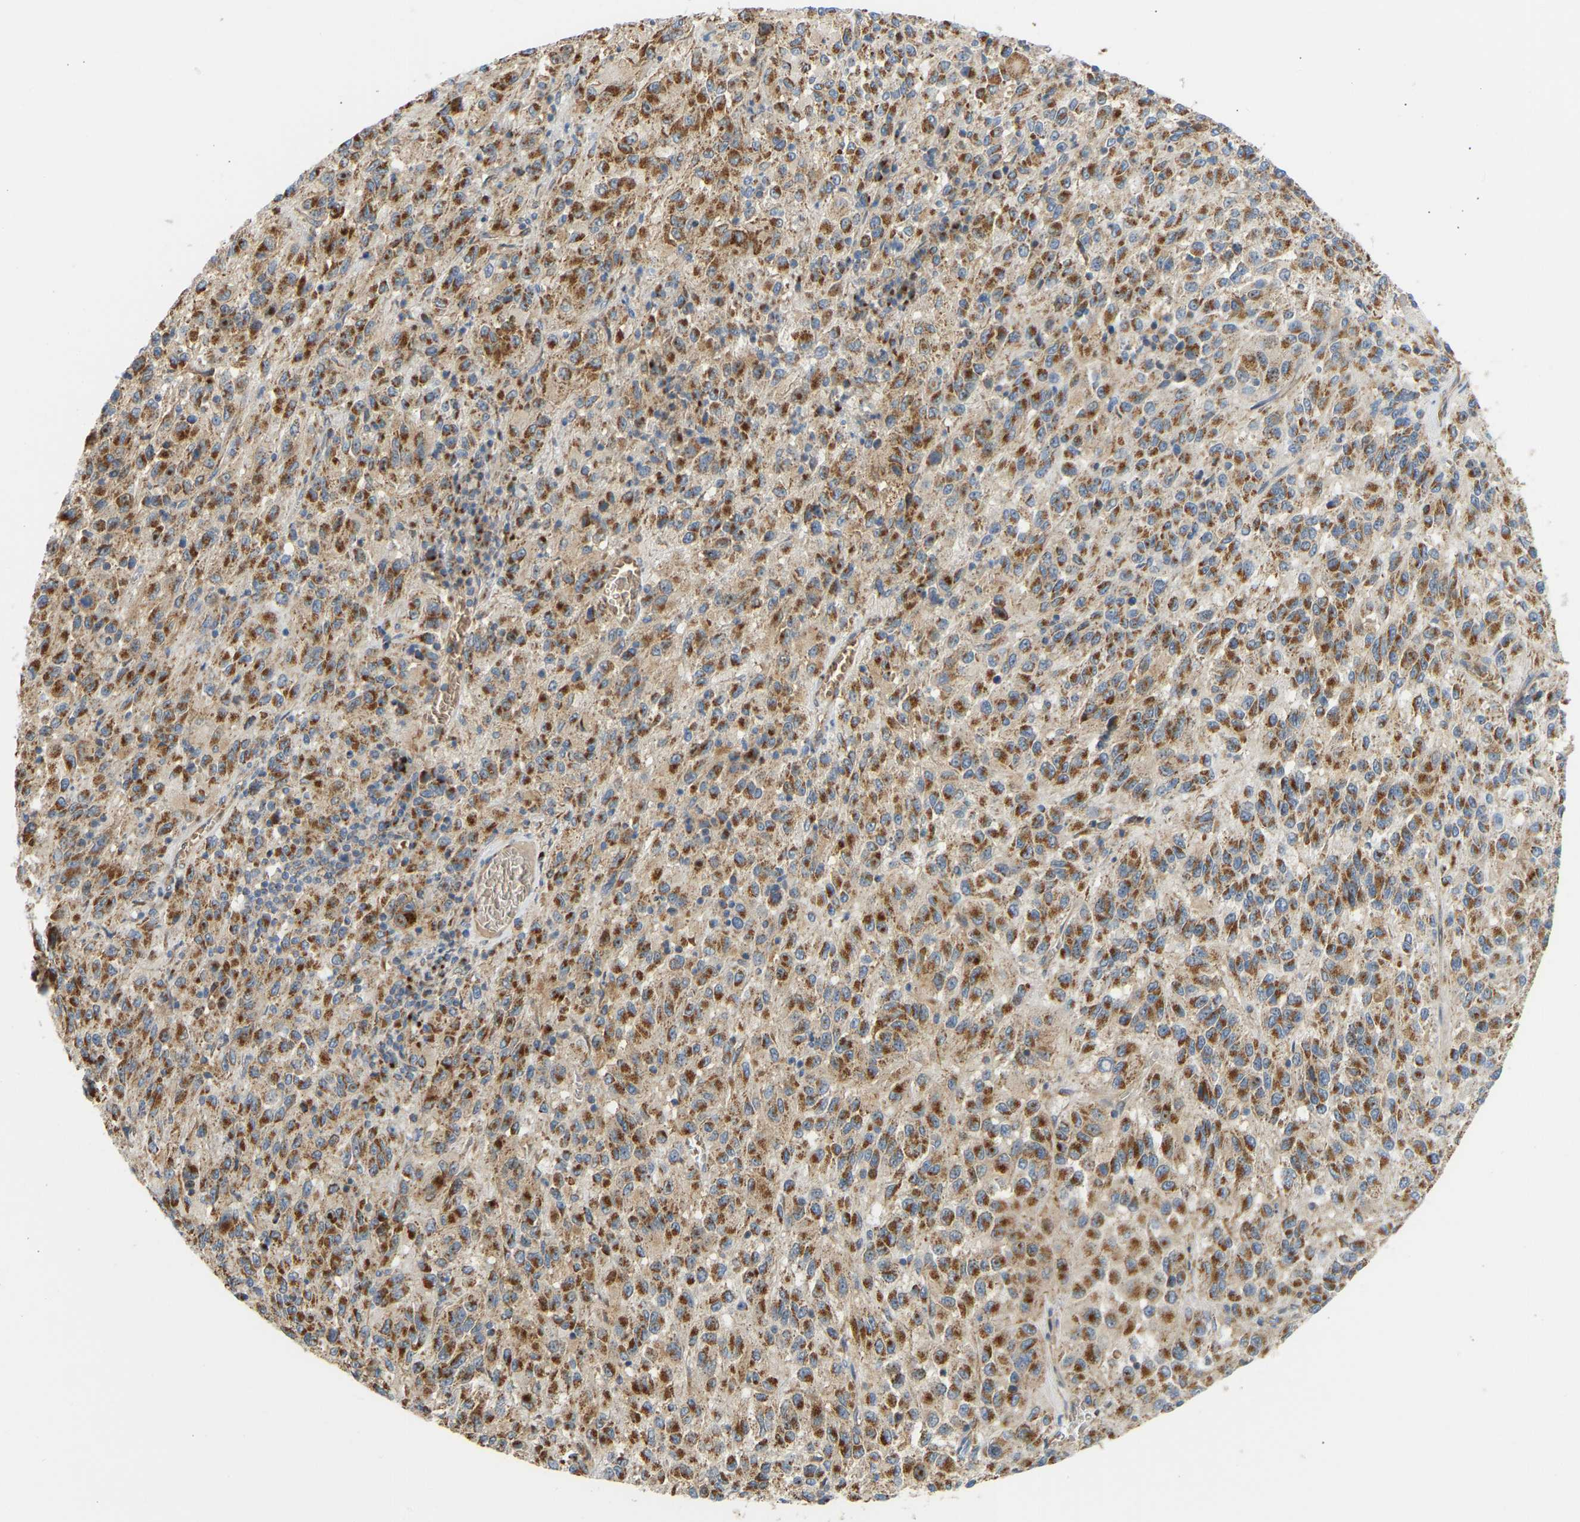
{"staining": {"intensity": "strong", "quantity": ">75%", "location": "cytoplasmic/membranous"}, "tissue": "melanoma", "cell_type": "Tumor cells", "image_type": "cancer", "snomed": [{"axis": "morphology", "description": "Malignant melanoma, Metastatic site"}, {"axis": "topography", "description": "Lung"}], "caption": "A high-resolution histopathology image shows IHC staining of malignant melanoma (metastatic site), which reveals strong cytoplasmic/membranous expression in approximately >75% of tumor cells. (IHC, brightfield microscopy, high magnification).", "gene": "YIPF2", "patient": {"sex": "male", "age": 64}}